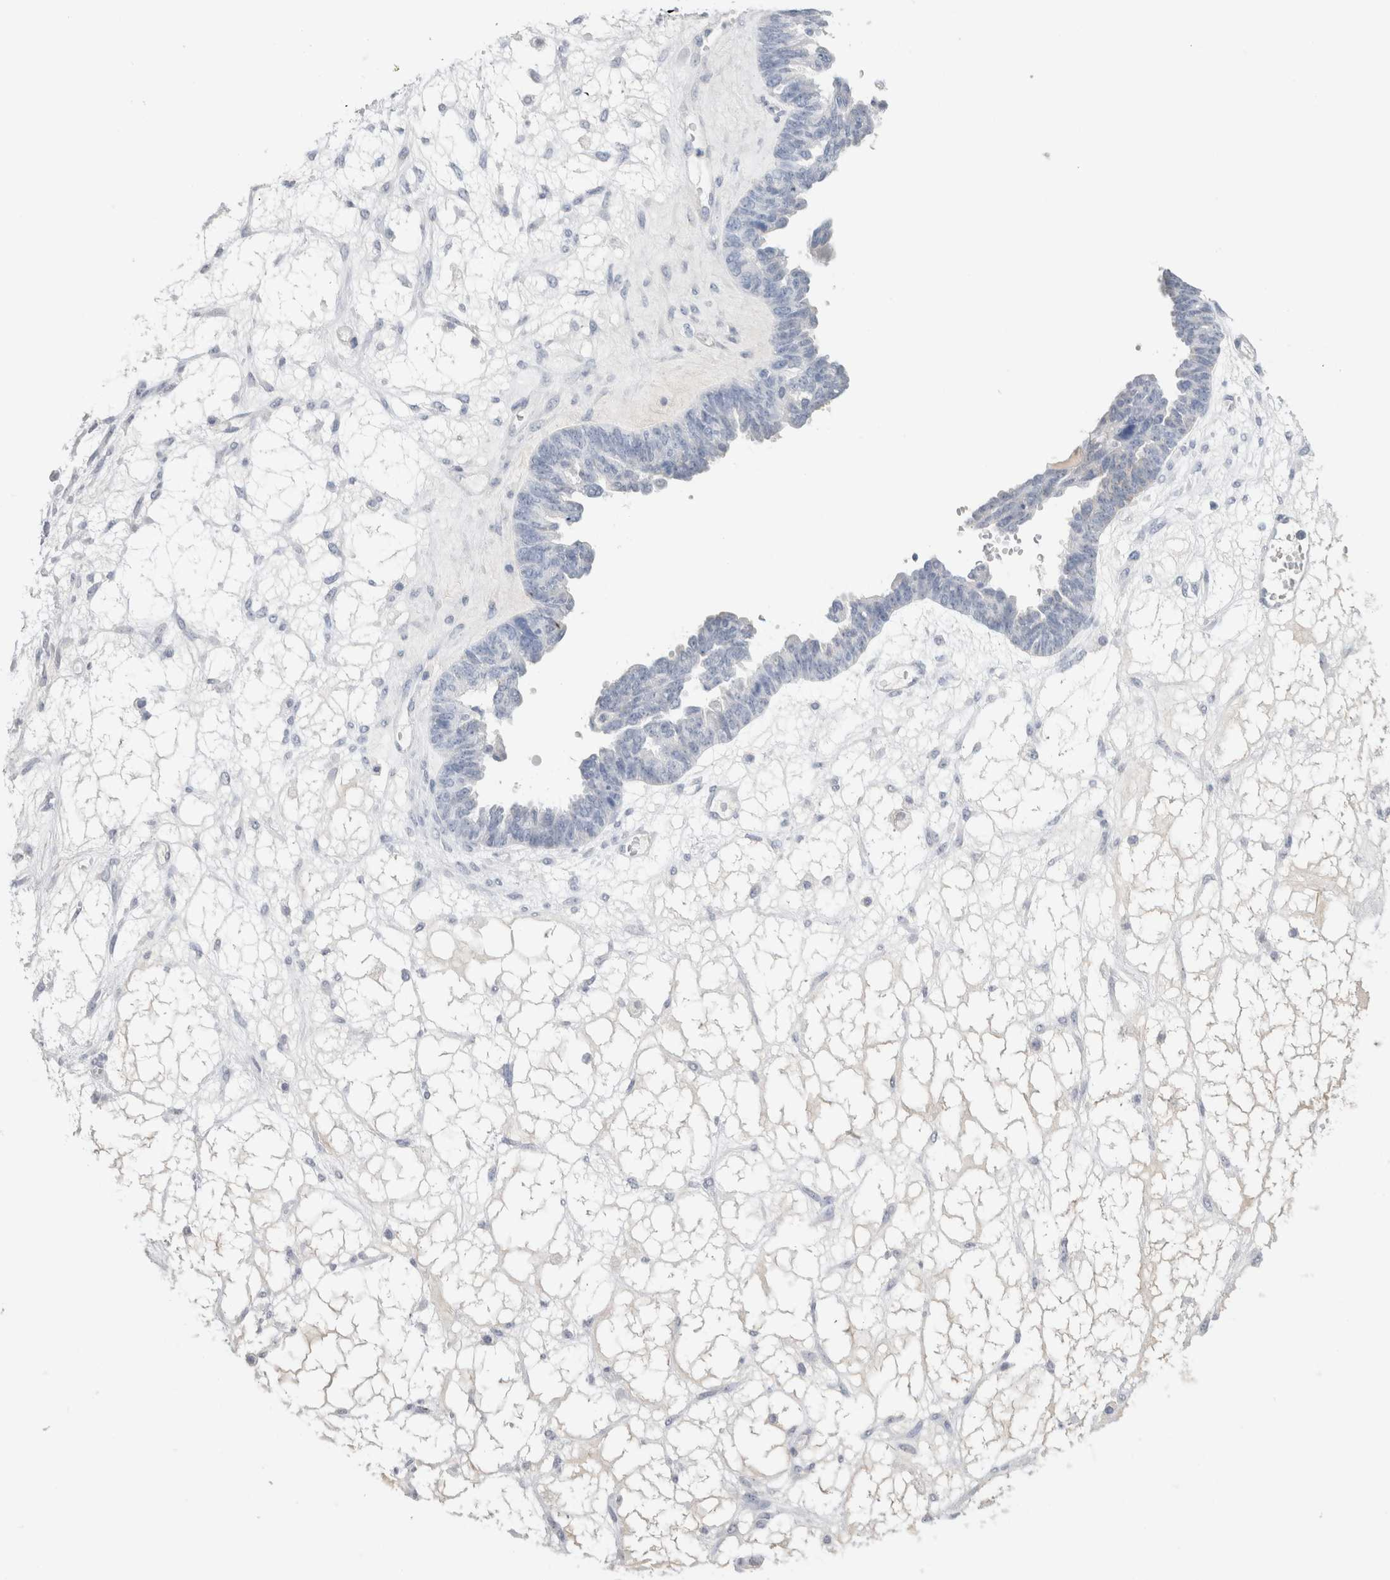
{"staining": {"intensity": "negative", "quantity": "none", "location": "none"}, "tissue": "ovarian cancer", "cell_type": "Tumor cells", "image_type": "cancer", "snomed": [{"axis": "morphology", "description": "Cystadenocarcinoma, serous, NOS"}, {"axis": "topography", "description": "Ovary"}], "caption": "Tumor cells are negative for protein expression in human ovarian cancer. The staining is performed using DAB brown chromogen with nuclei counter-stained in using hematoxylin.", "gene": "LAMP3", "patient": {"sex": "female", "age": 79}}